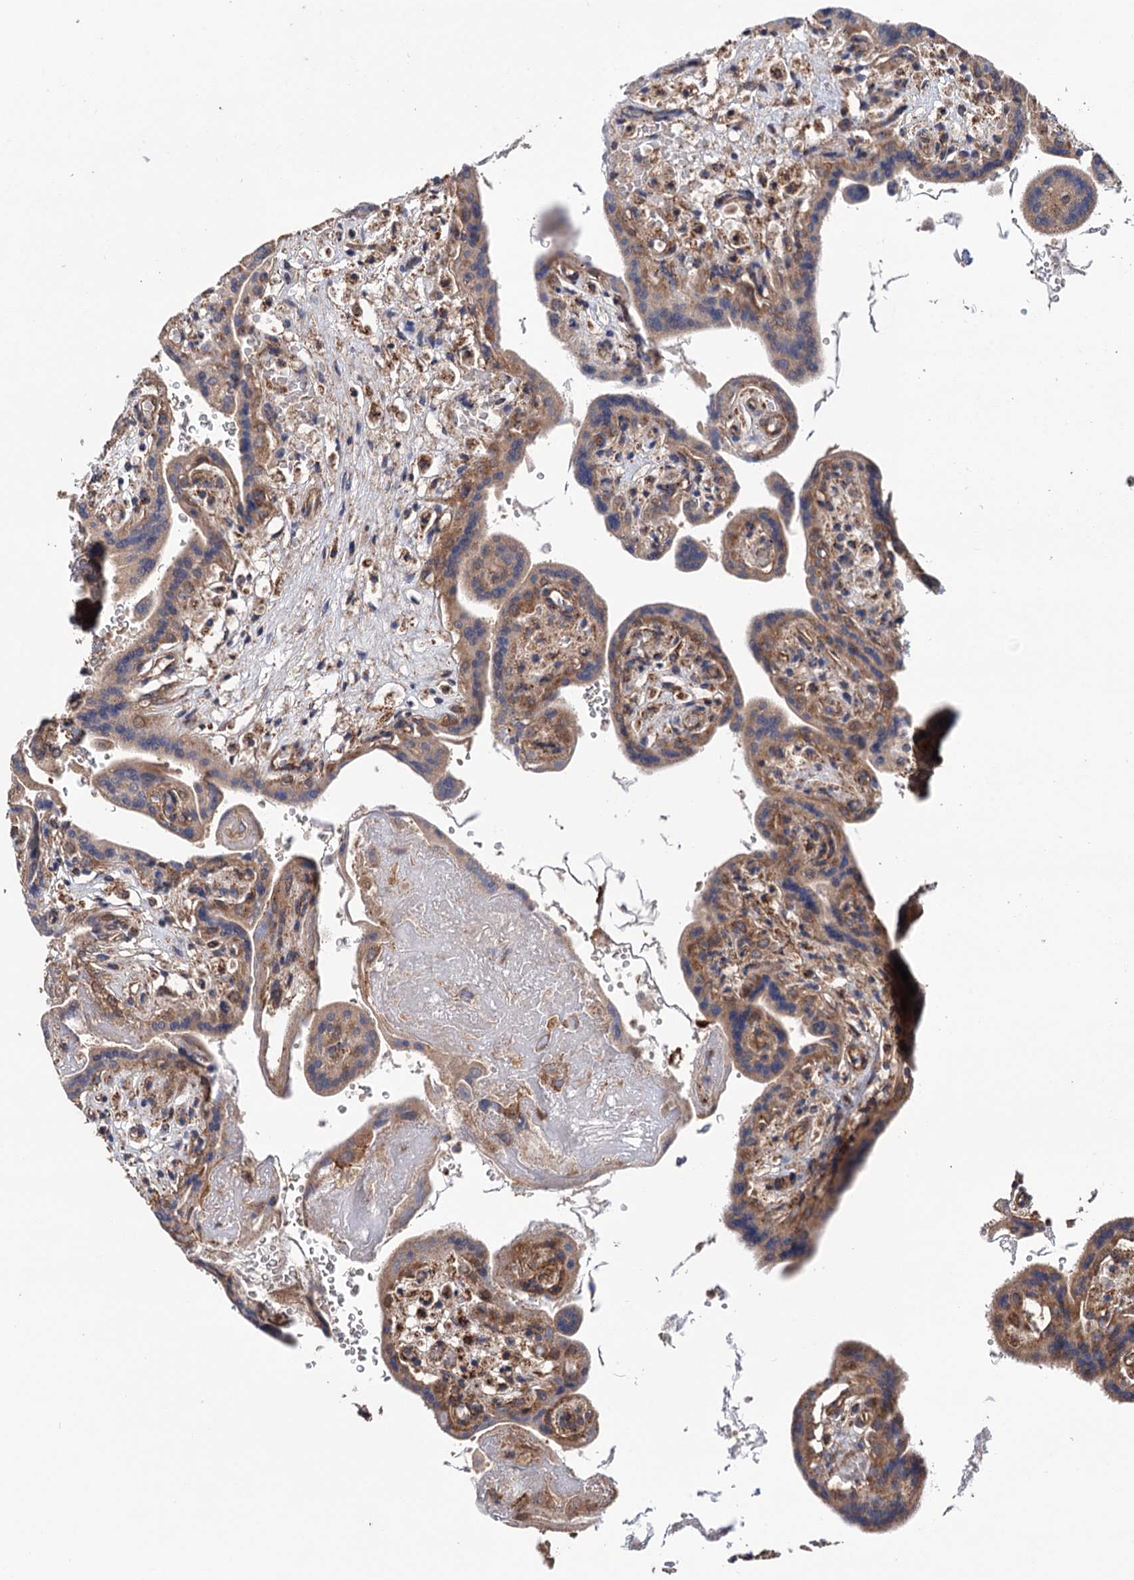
{"staining": {"intensity": "moderate", "quantity": ">75%", "location": "cytoplasmic/membranous"}, "tissue": "placenta", "cell_type": "Trophoblastic cells", "image_type": "normal", "snomed": [{"axis": "morphology", "description": "Normal tissue, NOS"}, {"axis": "topography", "description": "Placenta"}], "caption": "A histopathology image of placenta stained for a protein shows moderate cytoplasmic/membranous brown staining in trophoblastic cells. The protein is stained brown, and the nuclei are stained in blue (DAB IHC with brightfield microscopy, high magnification).", "gene": "SUCLA2", "patient": {"sex": "female", "age": 37}}